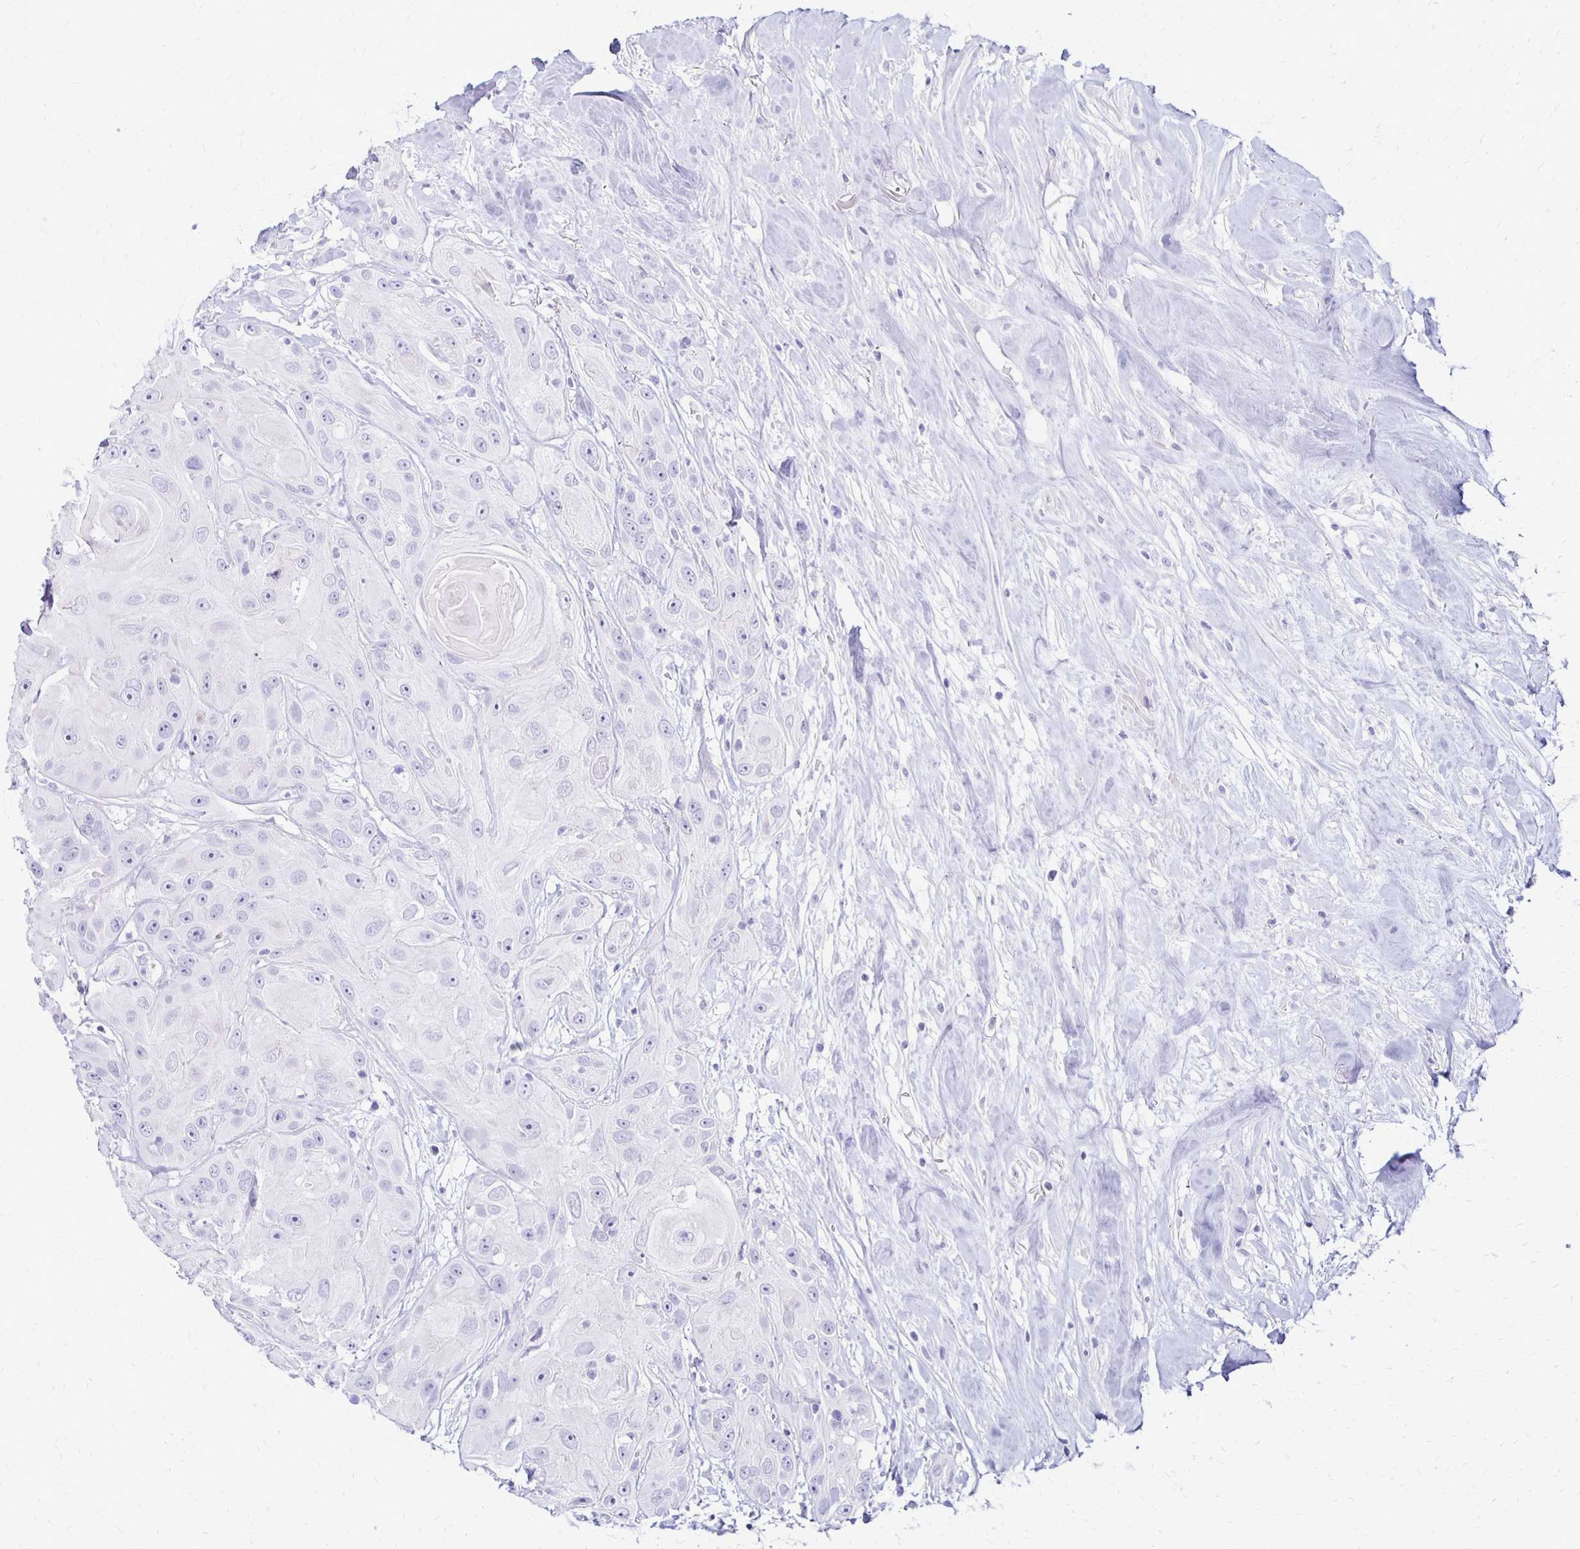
{"staining": {"intensity": "negative", "quantity": "none", "location": "none"}, "tissue": "head and neck cancer", "cell_type": "Tumor cells", "image_type": "cancer", "snomed": [{"axis": "morphology", "description": "Squamous cell carcinoma, NOS"}, {"axis": "topography", "description": "Oral tissue"}, {"axis": "topography", "description": "Head-Neck"}], "caption": "Squamous cell carcinoma (head and neck) was stained to show a protein in brown. There is no significant staining in tumor cells. The staining is performed using DAB brown chromogen with nuclei counter-stained in using hematoxylin.", "gene": "RYR1", "patient": {"sex": "male", "age": 77}}